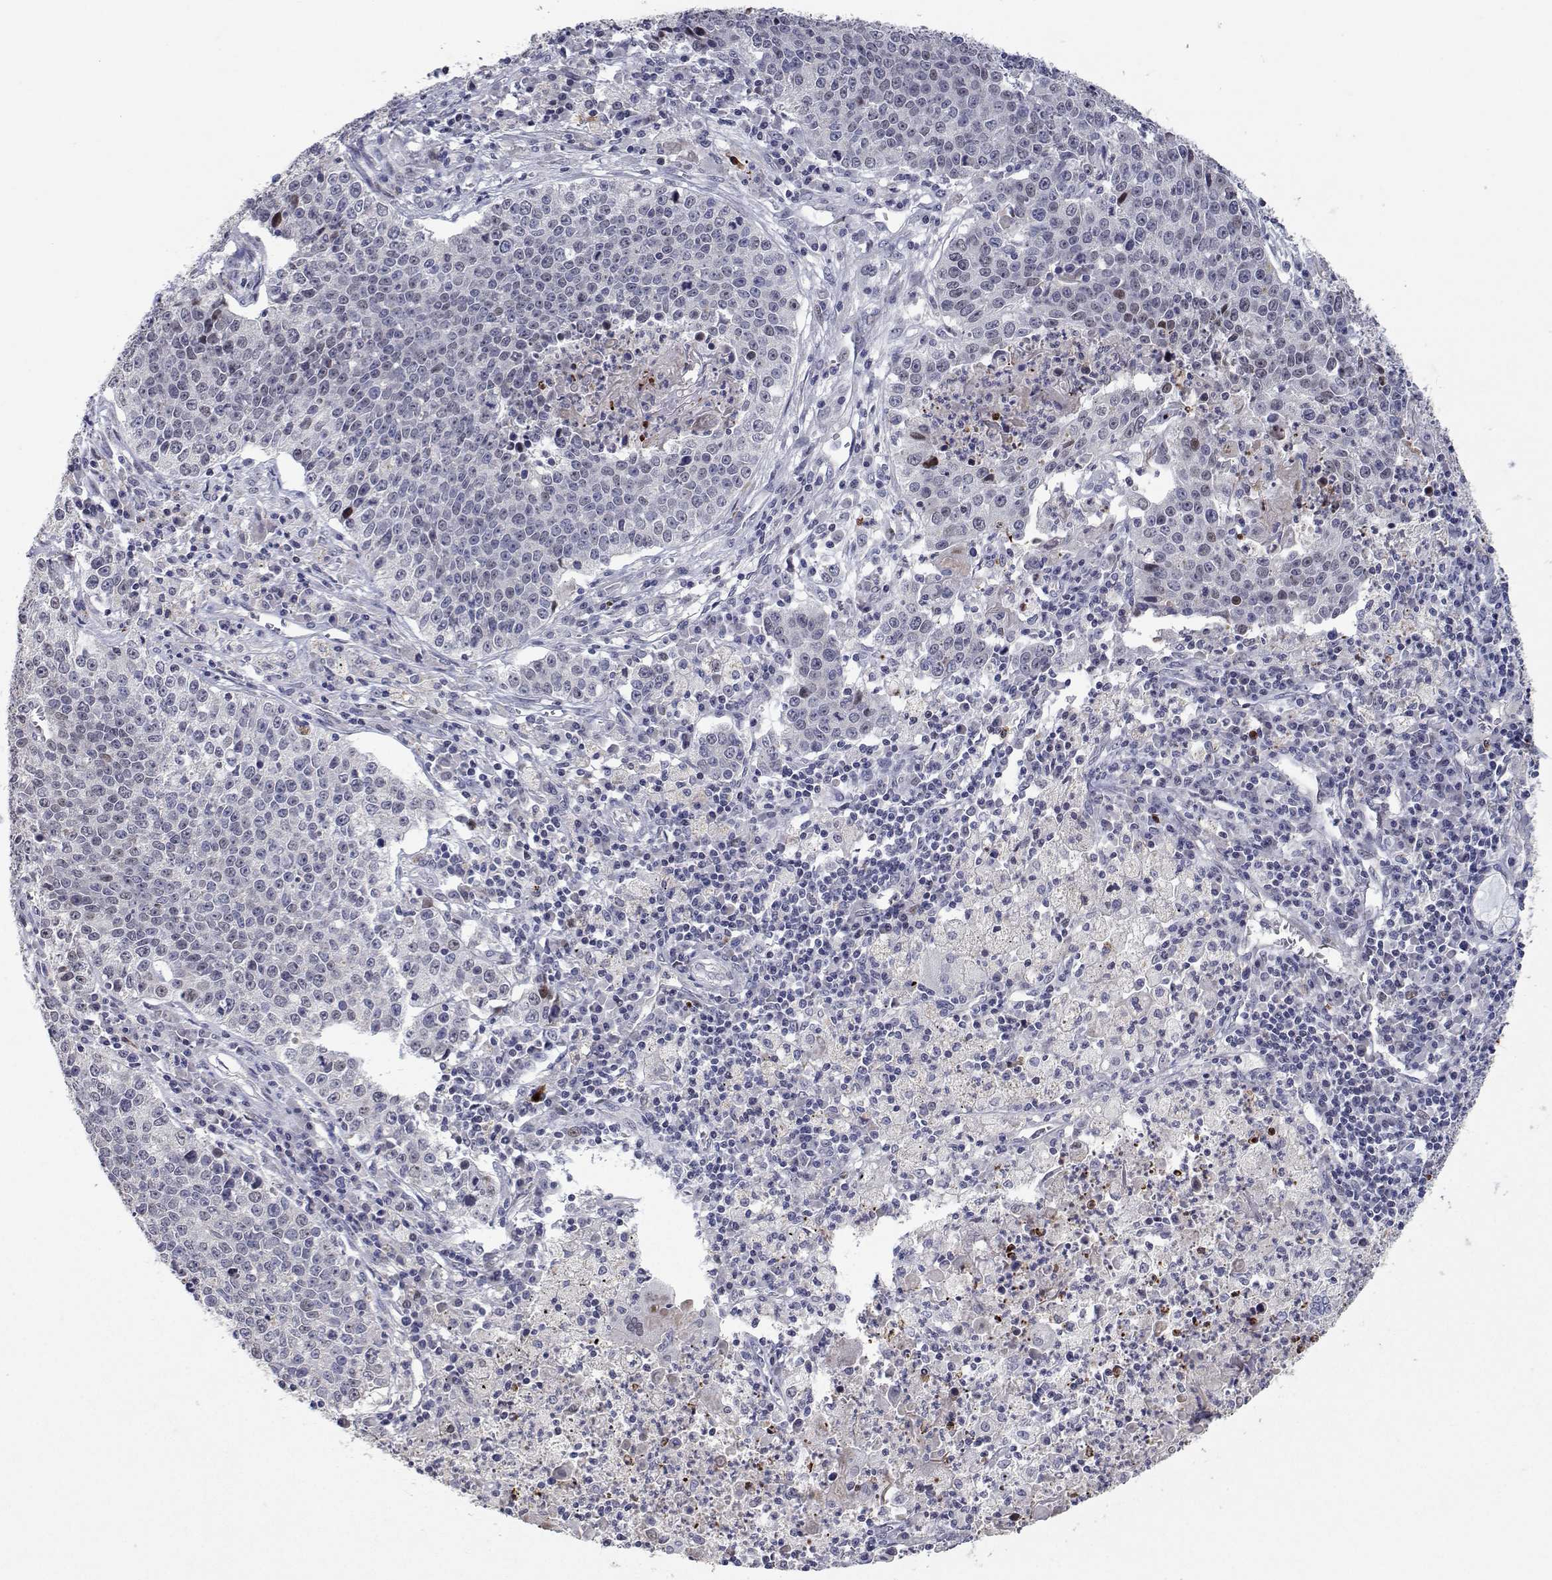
{"staining": {"intensity": "moderate", "quantity": "<25%", "location": "nuclear"}, "tissue": "lung cancer", "cell_type": "Tumor cells", "image_type": "cancer", "snomed": [{"axis": "morphology", "description": "Squamous cell carcinoma, NOS"}, {"axis": "morphology", "description": "Squamous cell carcinoma, metastatic, NOS"}, {"axis": "topography", "description": "Lung"}, {"axis": "topography", "description": "Pleura, NOS"}], "caption": "Immunohistochemistry image of lung squamous cell carcinoma stained for a protein (brown), which exhibits low levels of moderate nuclear staining in about <25% of tumor cells.", "gene": "RBPJL", "patient": {"sex": "male", "age": 72}}